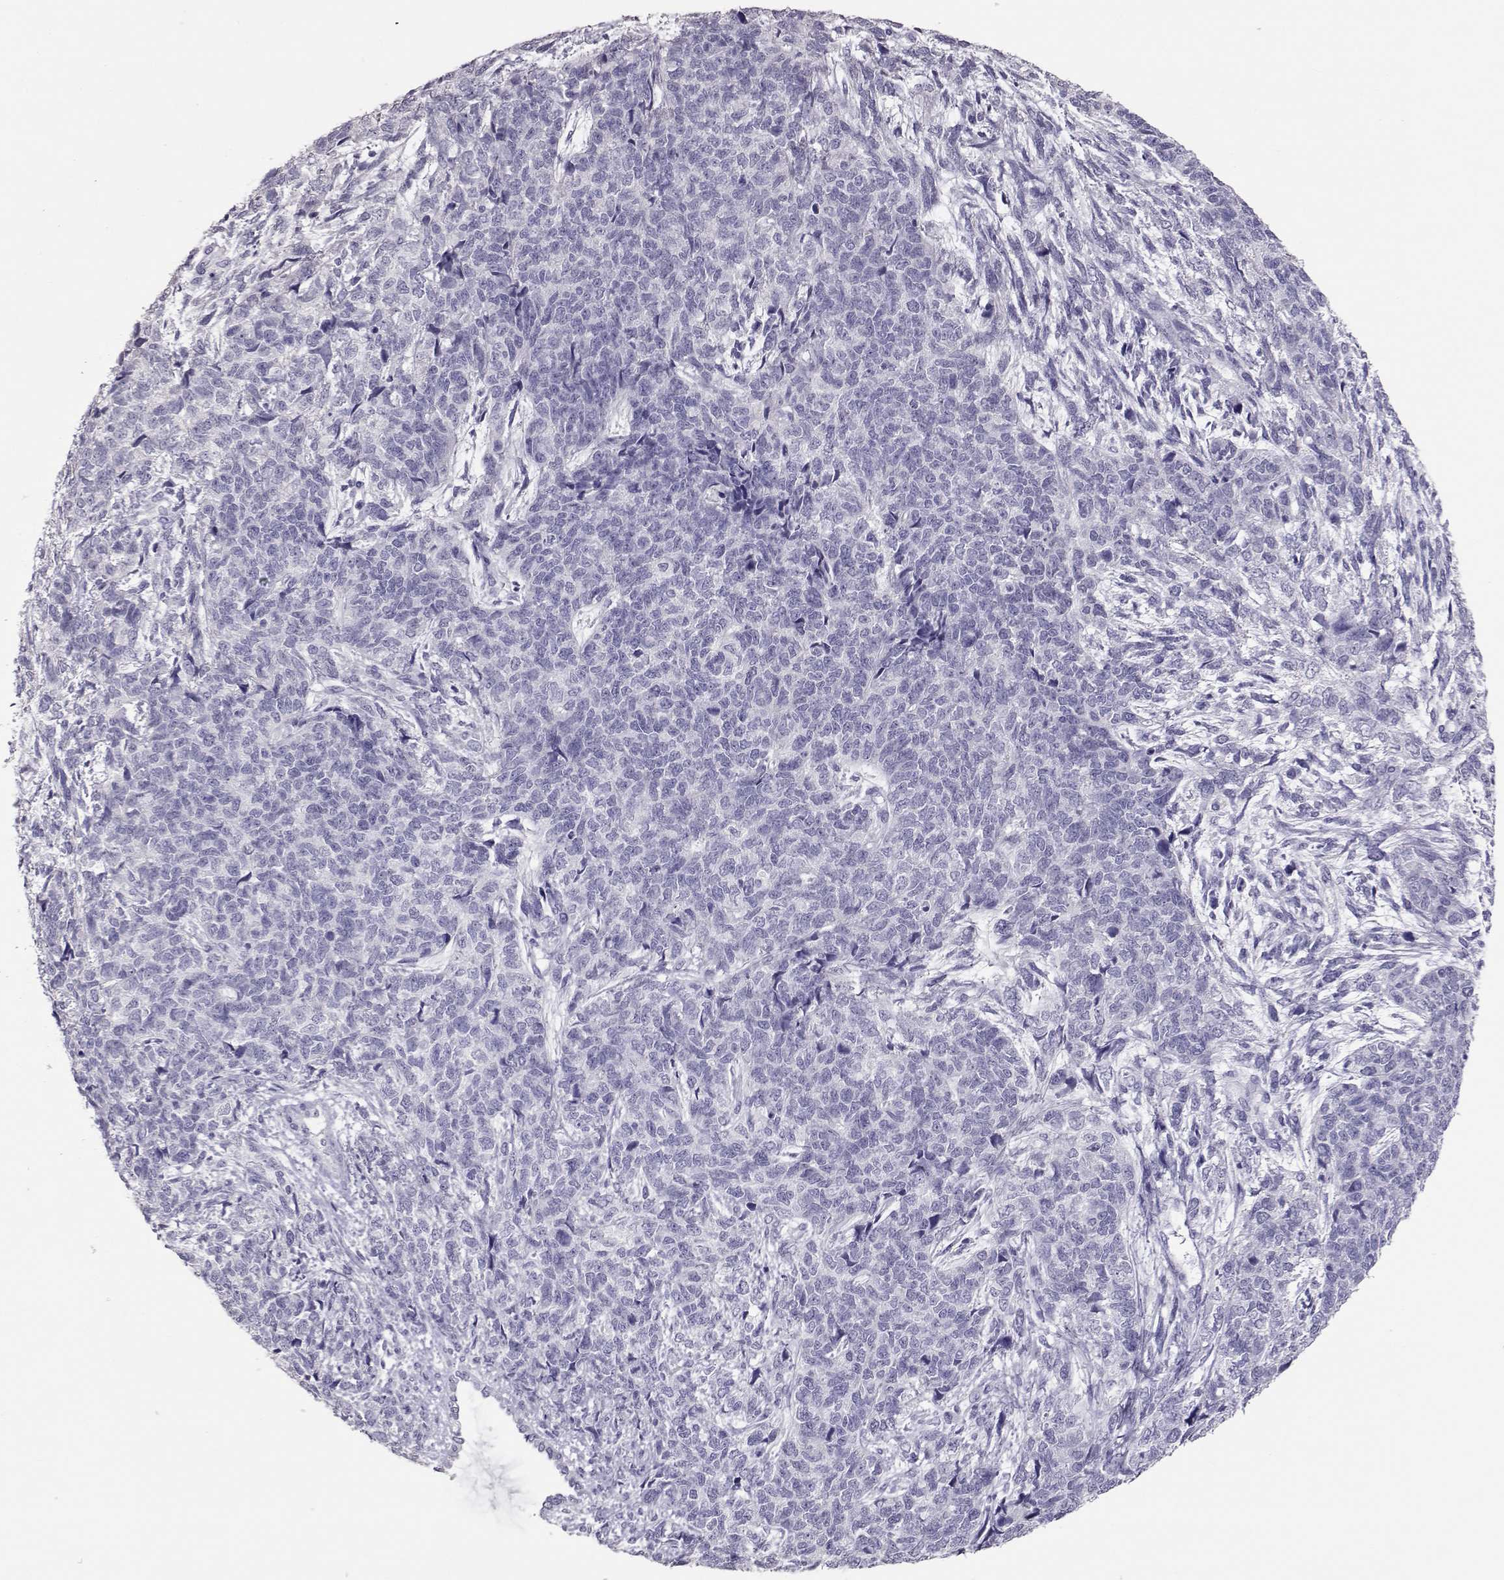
{"staining": {"intensity": "negative", "quantity": "none", "location": "none"}, "tissue": "cervical cancer", "cell_type": "Tumor cells", "image_type": "cancer", "snomed": [{"axis": "morphology", "description": "Squamous cell carcinoma, NOS"}, {"axis": "topography", "description": "Cervix"}], "caption": "Tumor cells are negative for protein expression in human squamous cell carcinoma (cervical).", "gene": "PMCH", "patient": {"sex": "female", "age": 63}}